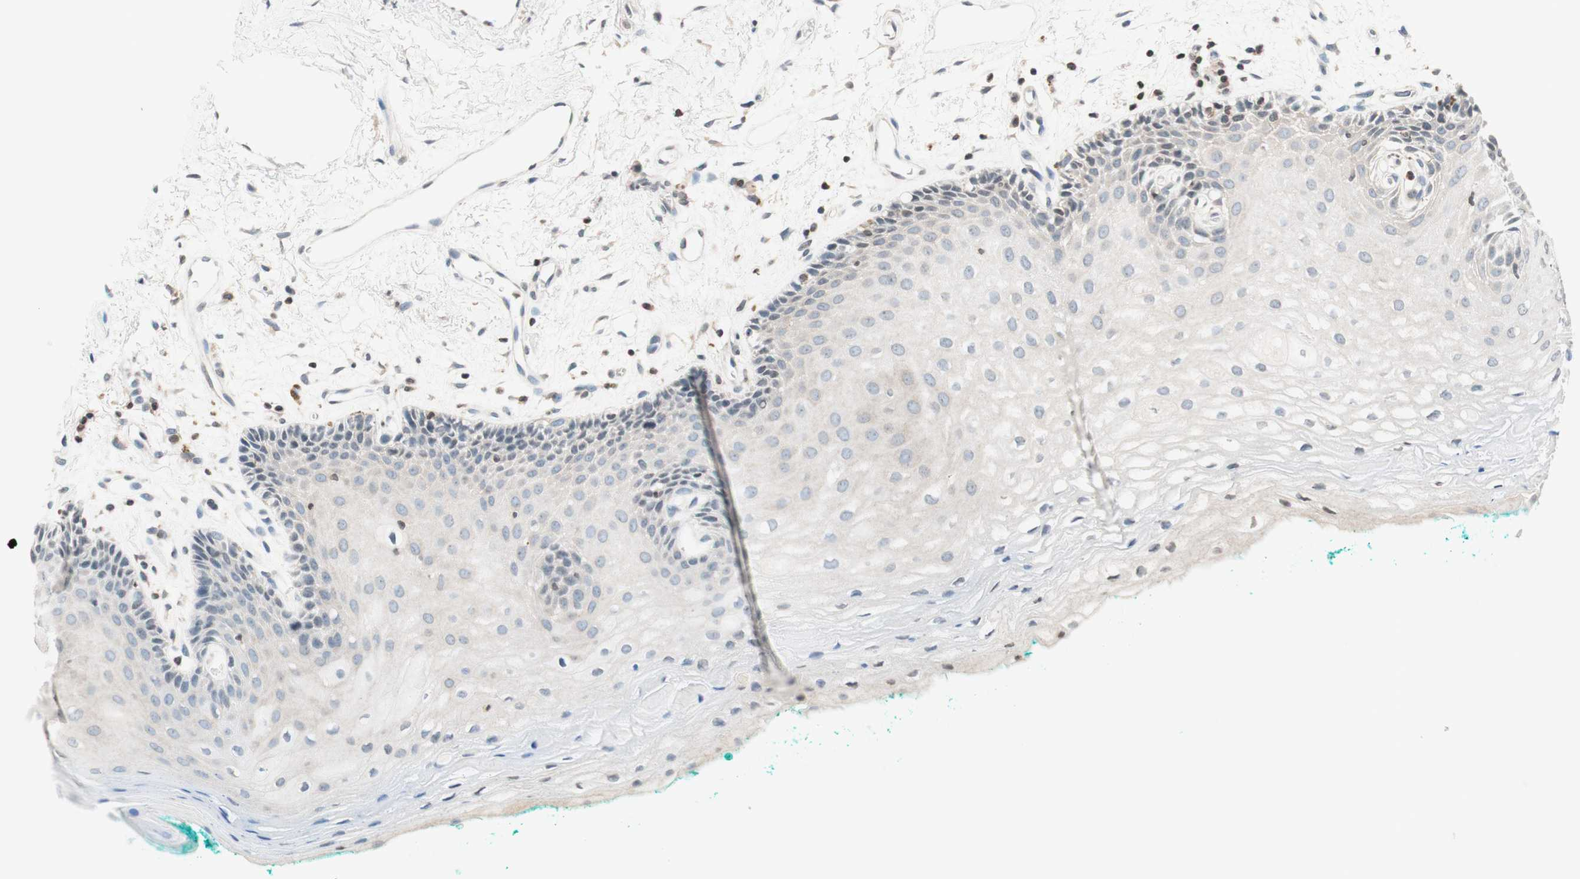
{"staining": {"intensity": "negative", "quantity": "none", "location": "none"}, "tissue": "oral mucosa", "cell_type": "Squamous epithelial cells", "image_type": "normal", "snomed": [{"axis": "morphology", "description": "Normal tissue, NOS"}, {"axis": "topography", "description": "Skeletal muscle"}, {"axis": "topography", "description": "Oral tissue"}, {"axis": "topography", "description": "Peripheral nerve tissue"}], "caption": "Benign oral mucosa was stained to show a protein in brown. There is no significant staining in squamous epithelial cells.", "gene": "WIPF1", "patient": {"sex": "female", "age": 84}}